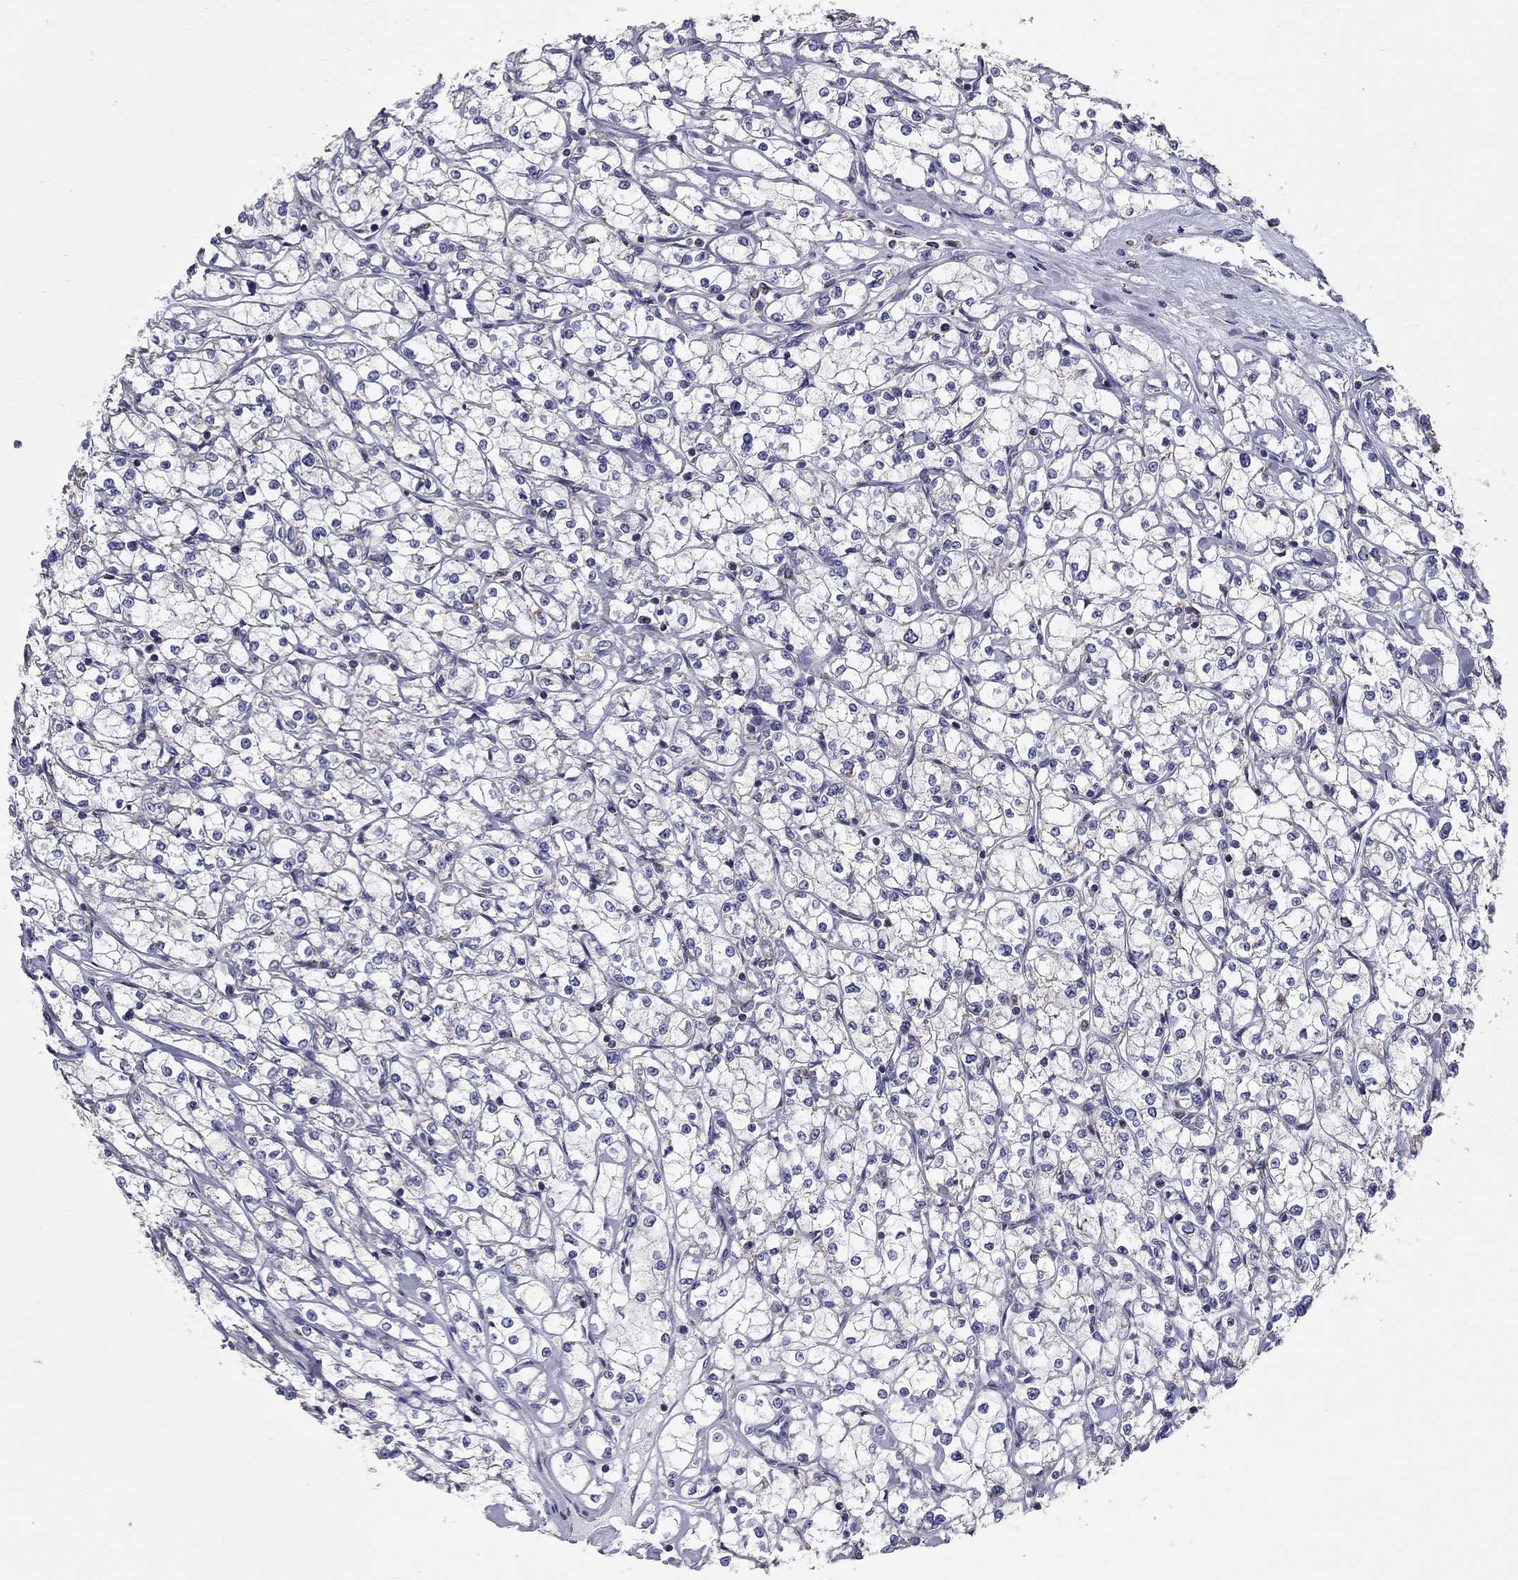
{"staining": {"intensity": "negative", "quantity": "none", "location": "none"}, "tissue": "renal cancer", "cell_type": "Tumor cells", "image_type": "cancer", "snomed": [{"axis": "morphology", "description": "Adenocarcinoma, NOS"}, {"axis": "topography", "description": "Kidney"}], "caption": "DAB immunohistochemical staining of renal adenocarcinoma shows no significant staining in tumor cells.", "gene": "NME5", "patient": {"sex": "male", "age": 67}}